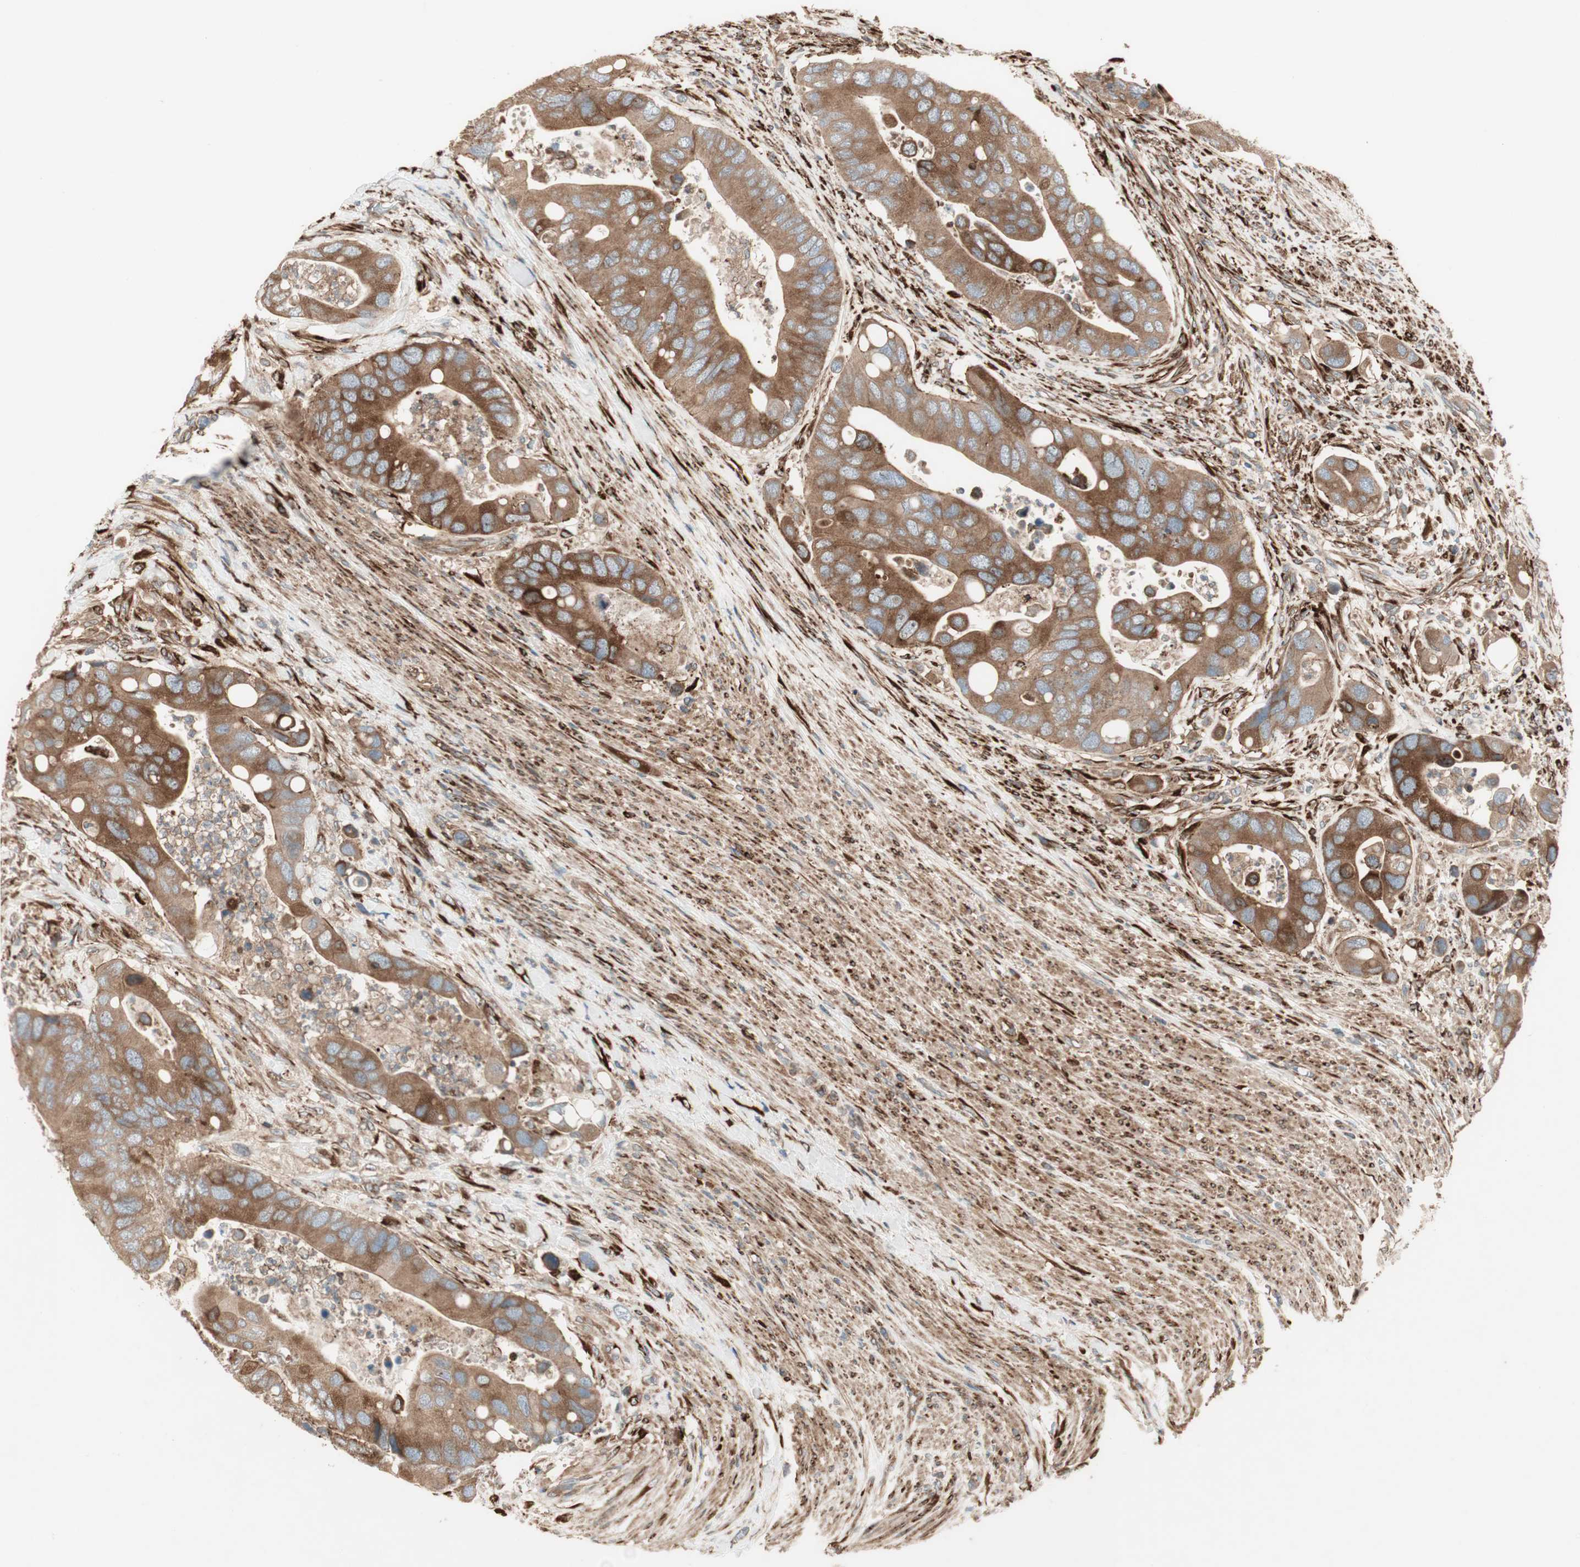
{"staining": {"intensity": "moderate", "quantity": ">75%", "location": "cytoplasmic/membranous"}, "tissue": "colorectal cancer", "cell_type": "Tumor cells", "image_type": "cancer", "snomed": [{"axis": "morphology", "description": "Adenocarcinoma, NOS"}, {"axis": "topography", "description": "Rectum"}], "caption": "Immunohistochemistry (DAB) staining of colorectal cancer (adenocarcinoma) demonstrates moderate cytoplasmic/membranous protein expression in approximately >75% of tumor cells. (Brightfield microscopy of DAB IHC at high magnification).", "gene": "PRKG1", "patient": {"sex": "female", "age": 57}}